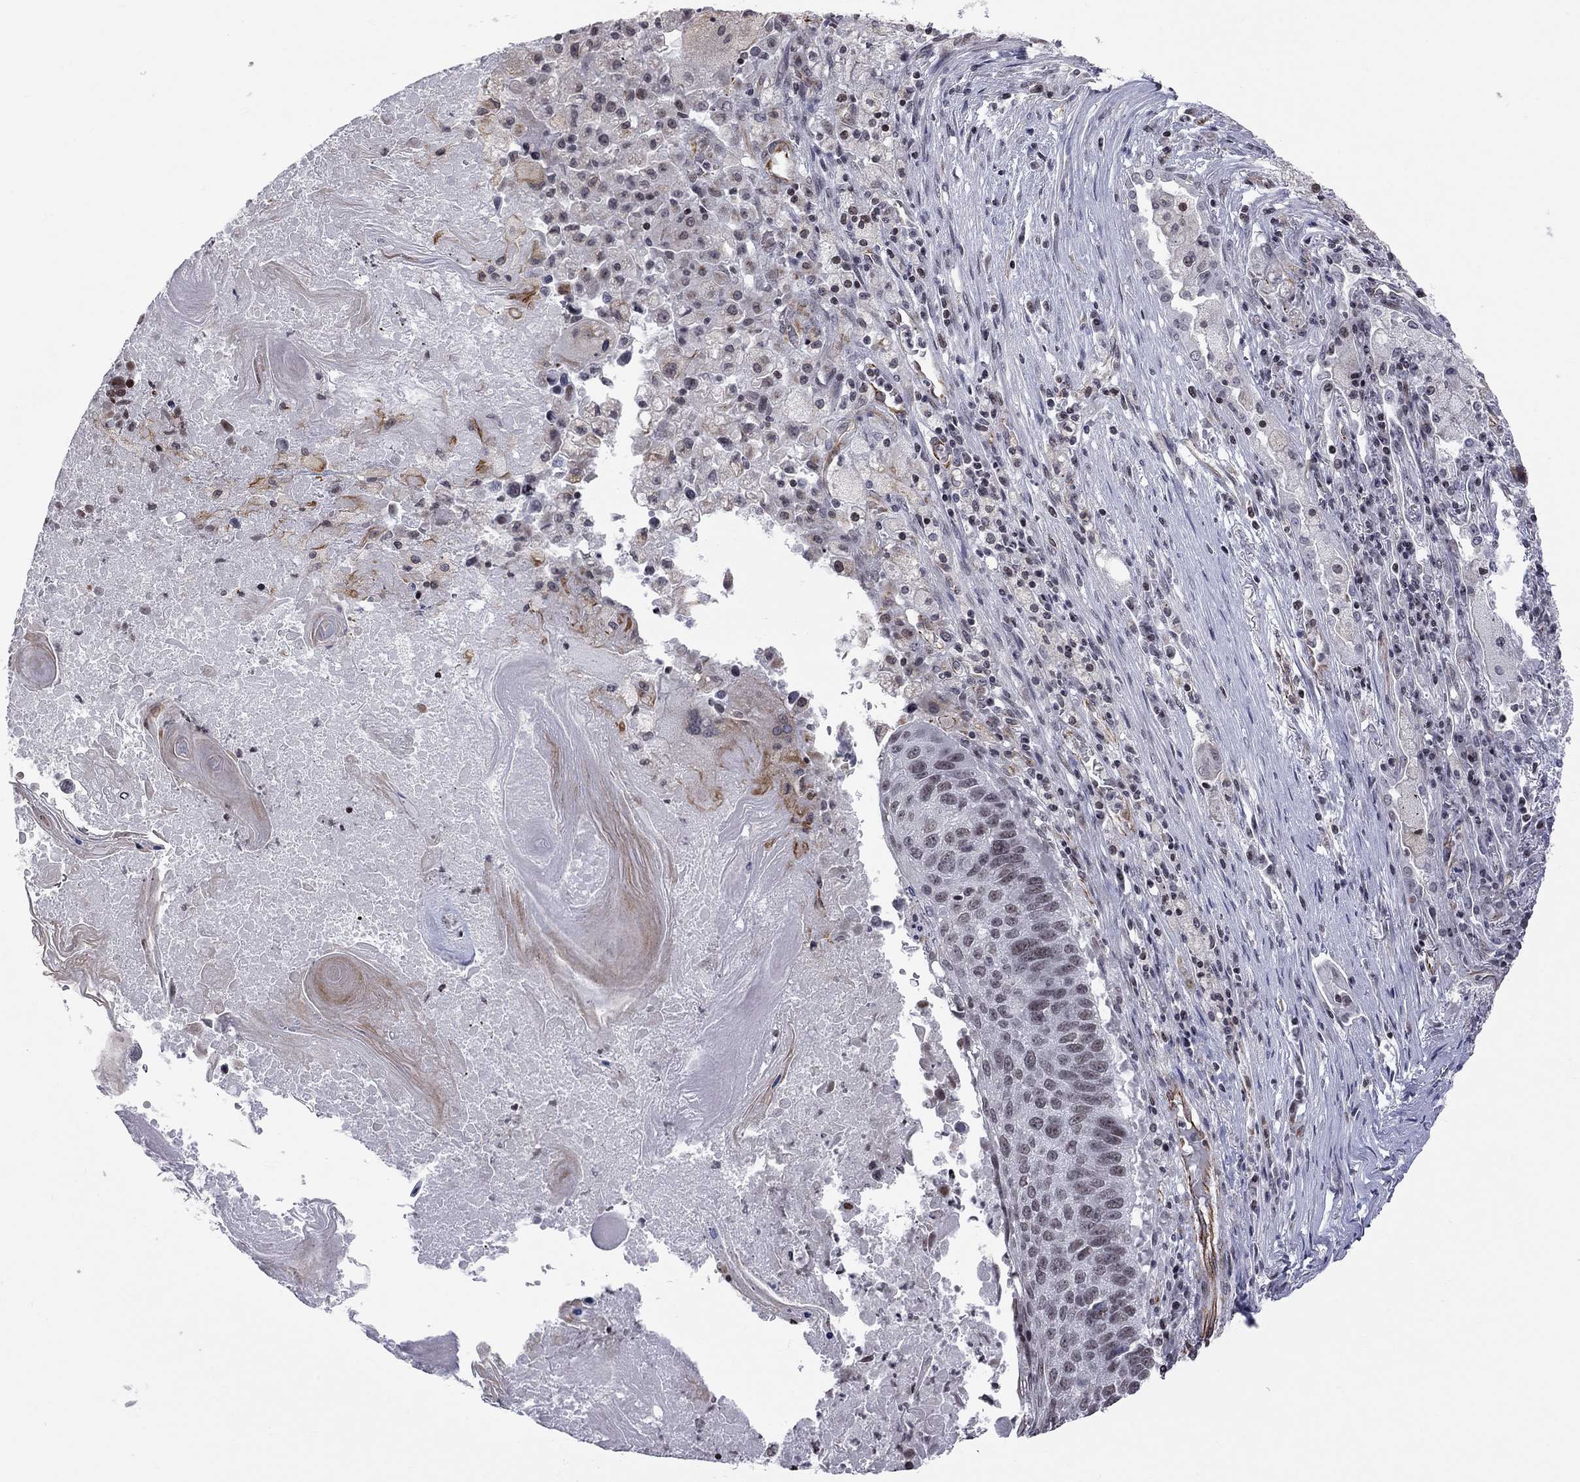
{"staining": {"intensity": "negative", "quantity": "none", "location": "none"}, "tissue": "lung cancer", "cell_type": "Tumor cells", "image_type": "cancer", "snomed": [{"axis": "morphology", "description": "Squamous cell carcinoma, NOS"}, {"axis": "topography", "description": "Lung"}], "caption": "An IHC photomicrograph of lung cancer (squamous cell carcinoma) is shown. There is no staining in tumor cells of lung cancer (squamous cell carcinoma). The staining is performed using DAB (3,3'-diaminobenzidine) brown chromogen with nuclei counter-stained in using hematoxylin.", "gene": "MTNR1B", "patient": {"sex": "male", "age": 73}}